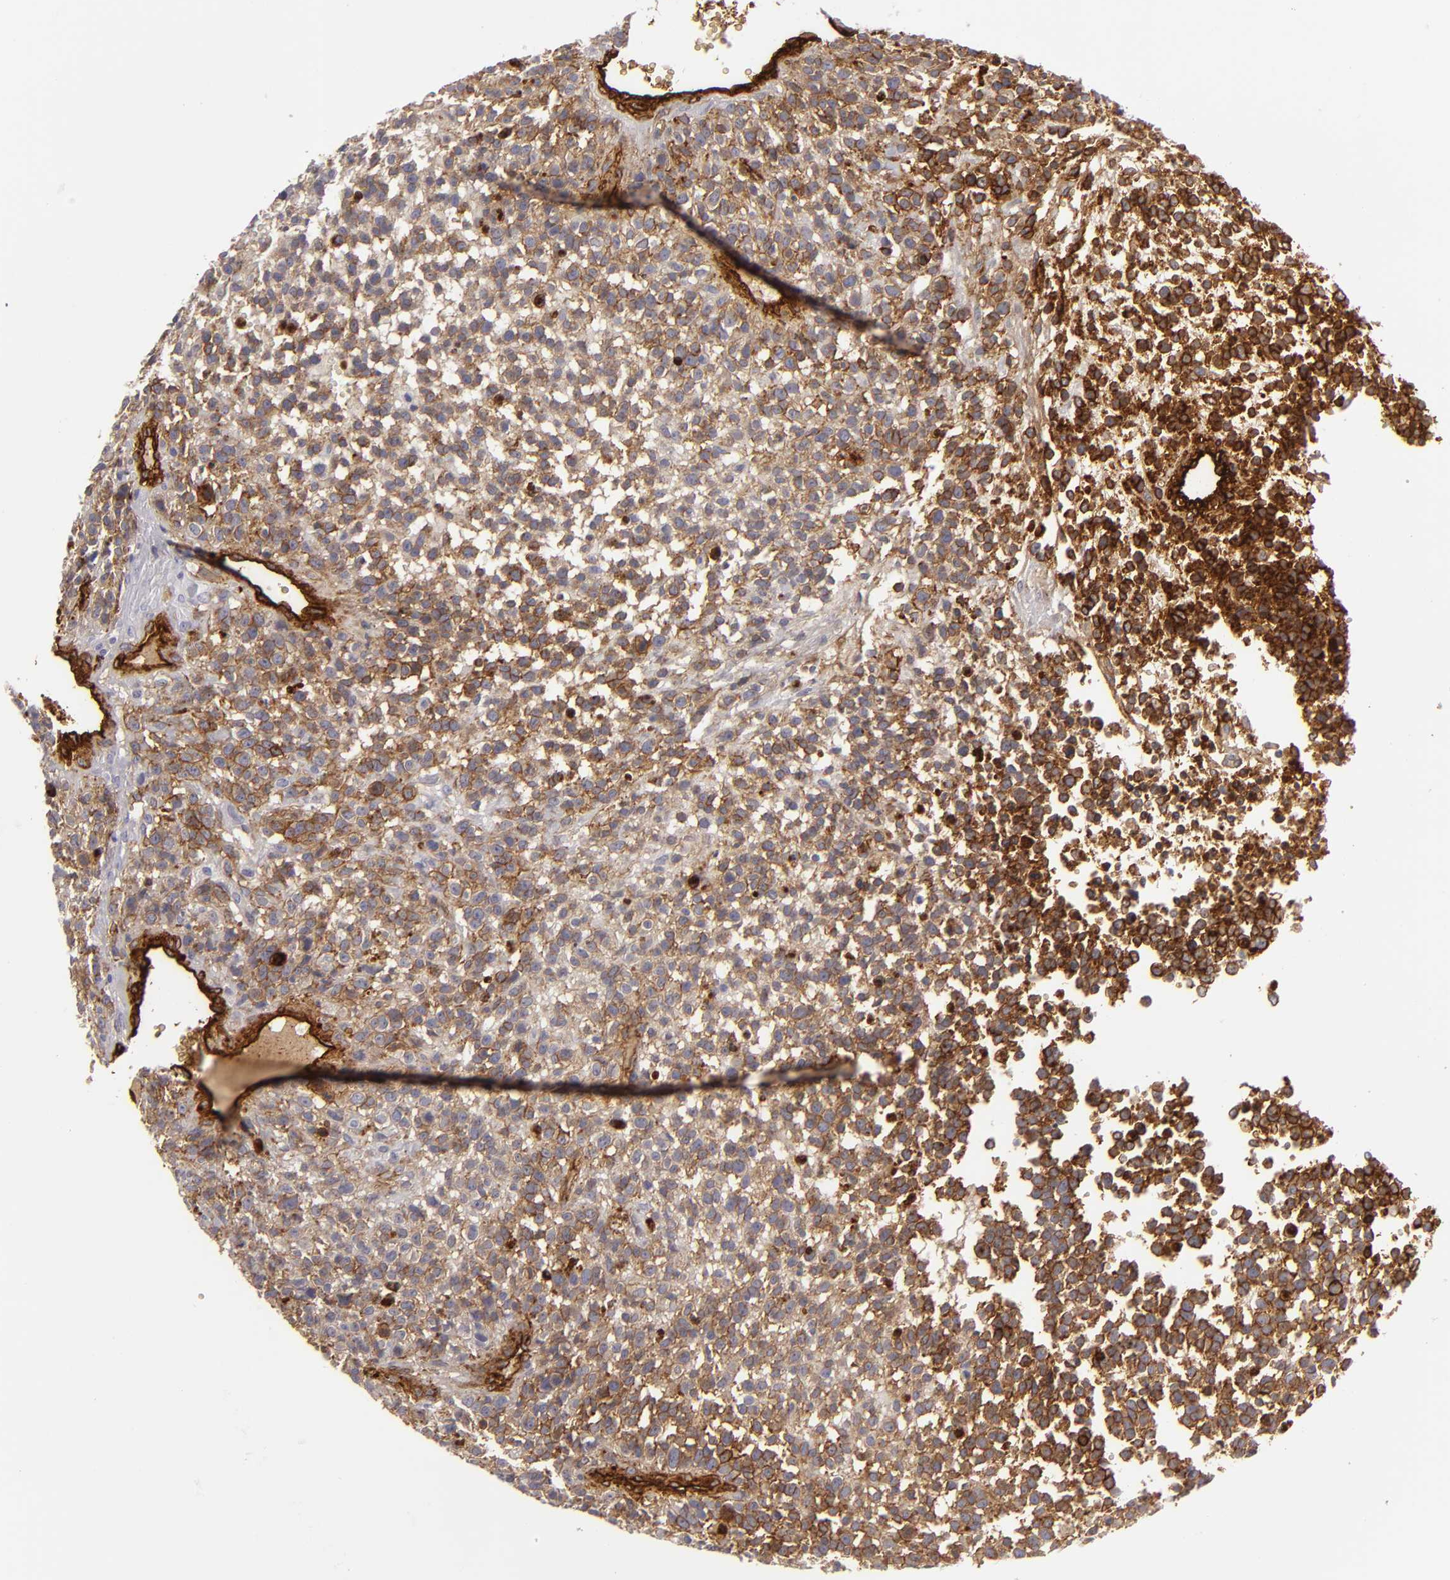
{"staining": {"intensity": "moderate", "quantity": ">75%", "location": "cytoplasmic/membranous"}, "tissue": "glioma", "cell_type": "Tumor cells", "image_type": "cancer", "snomed": [{"axis": "morphology", "description": "Glioma, malignant, High grade"}, {"axis": "topography", "description": "Brain"}], "caption": "Approximately >75% of tumor cells in human malignant glioma (high-grade) reveal moderate cytoplasmic/membranous protein expression as visualized by brown immunohistochemical staining.", "gene": "MCAM", "patient": {"sex": "male", "age": 66}}